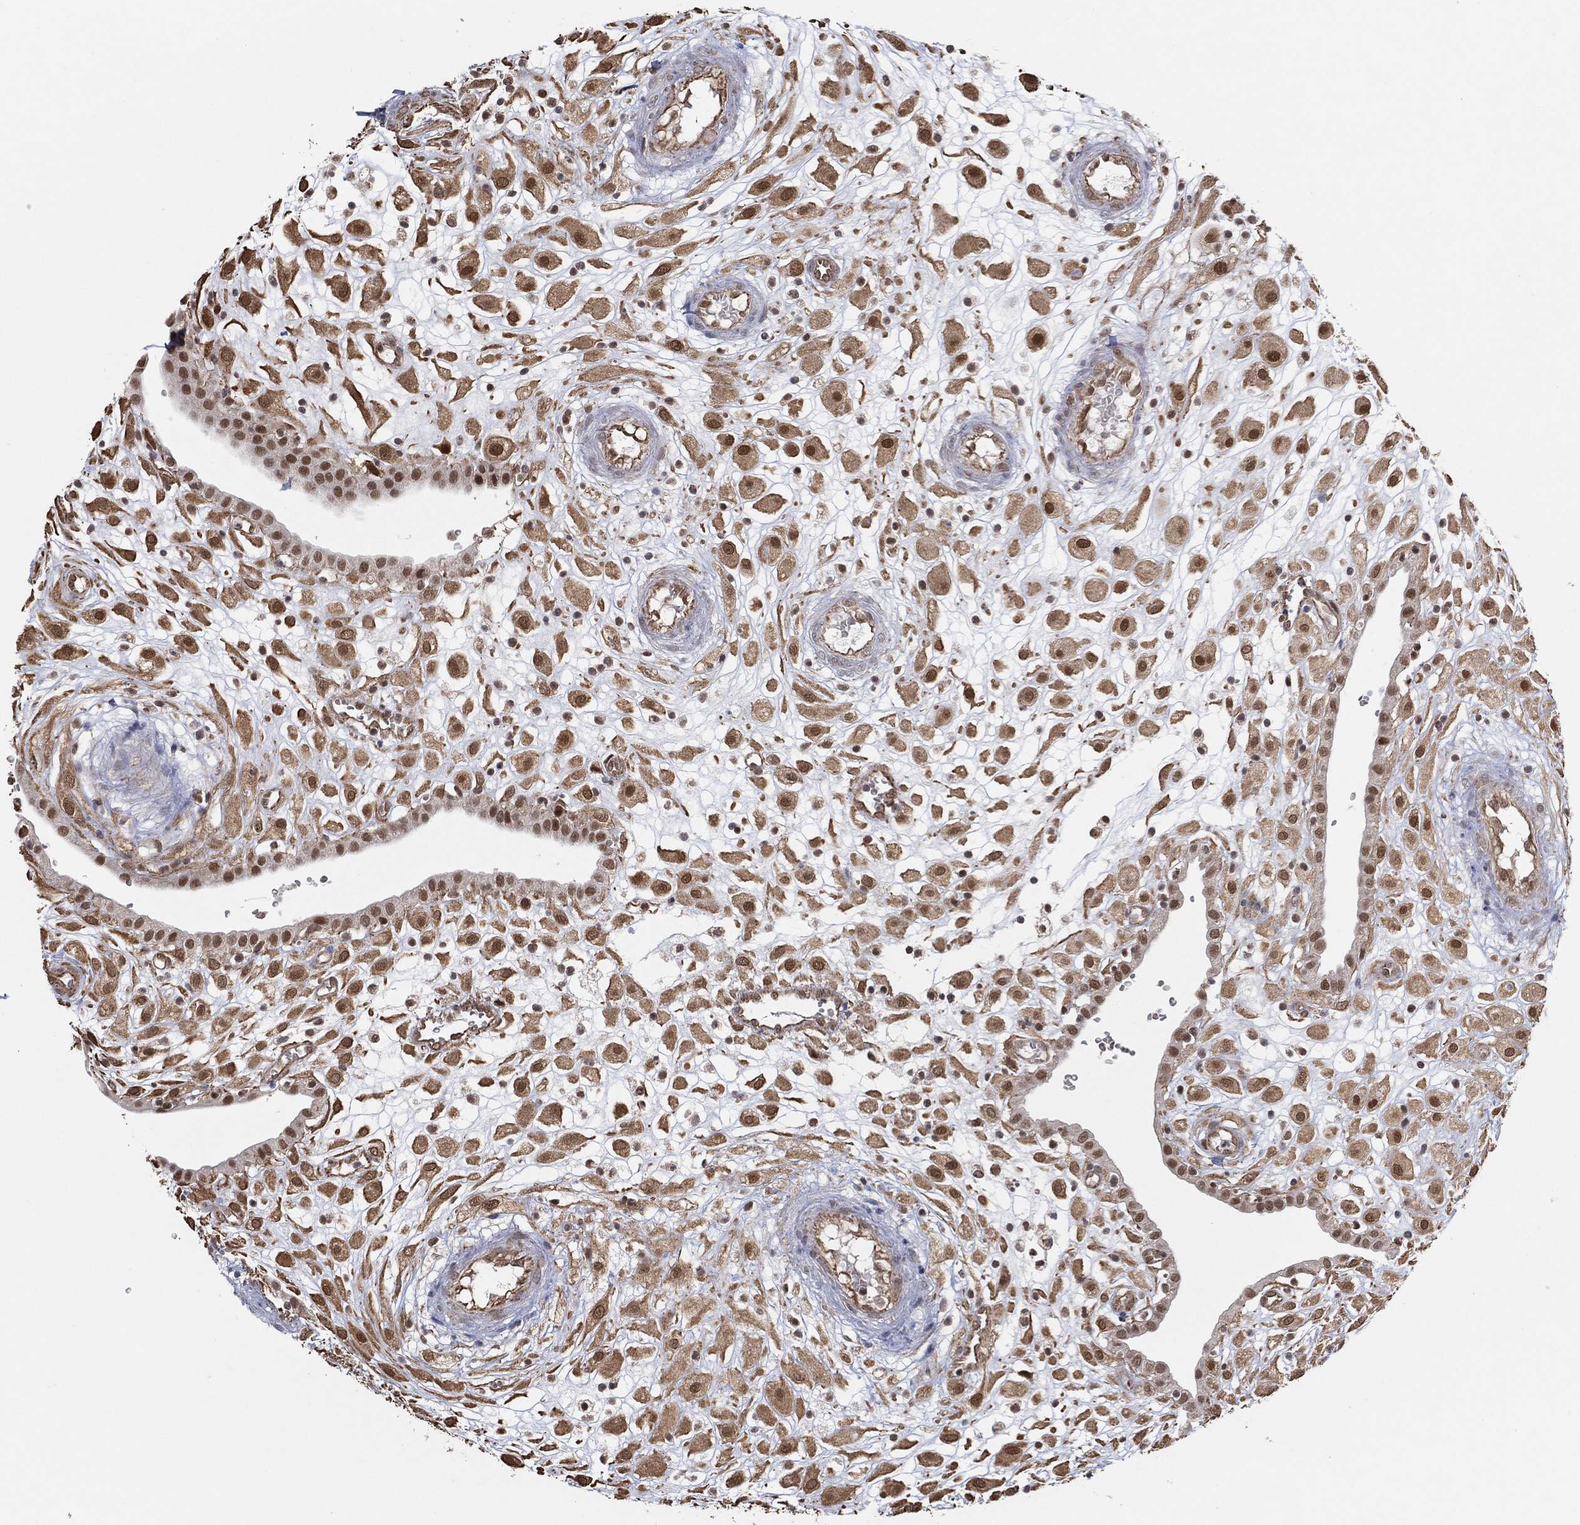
{"staining": {"intensity": "moderate", "quantity": ">75%", "location": "cytoplasmic/membranous,nuclear"}, "tissue": "placenta", "cell_type": "Decidual cells", "image_type": "normal", "snomed": [{"axis": "morphology", "description": "Normal tissue, NOS"}, {"axis": "topography", "description": "Placenta"}], "caption": "DAB (3,3'-diaminobenzidine) immunohistochemical staining of benign human placenta shows moderate cytoplasmic/membranous,nuclear protein staining in about >75% of decidual cells. (Brightfield microscopy of DAB IHC at high magnification).", "gene": "TP53RK", "patient": {"sex": "female", "age": 24}}